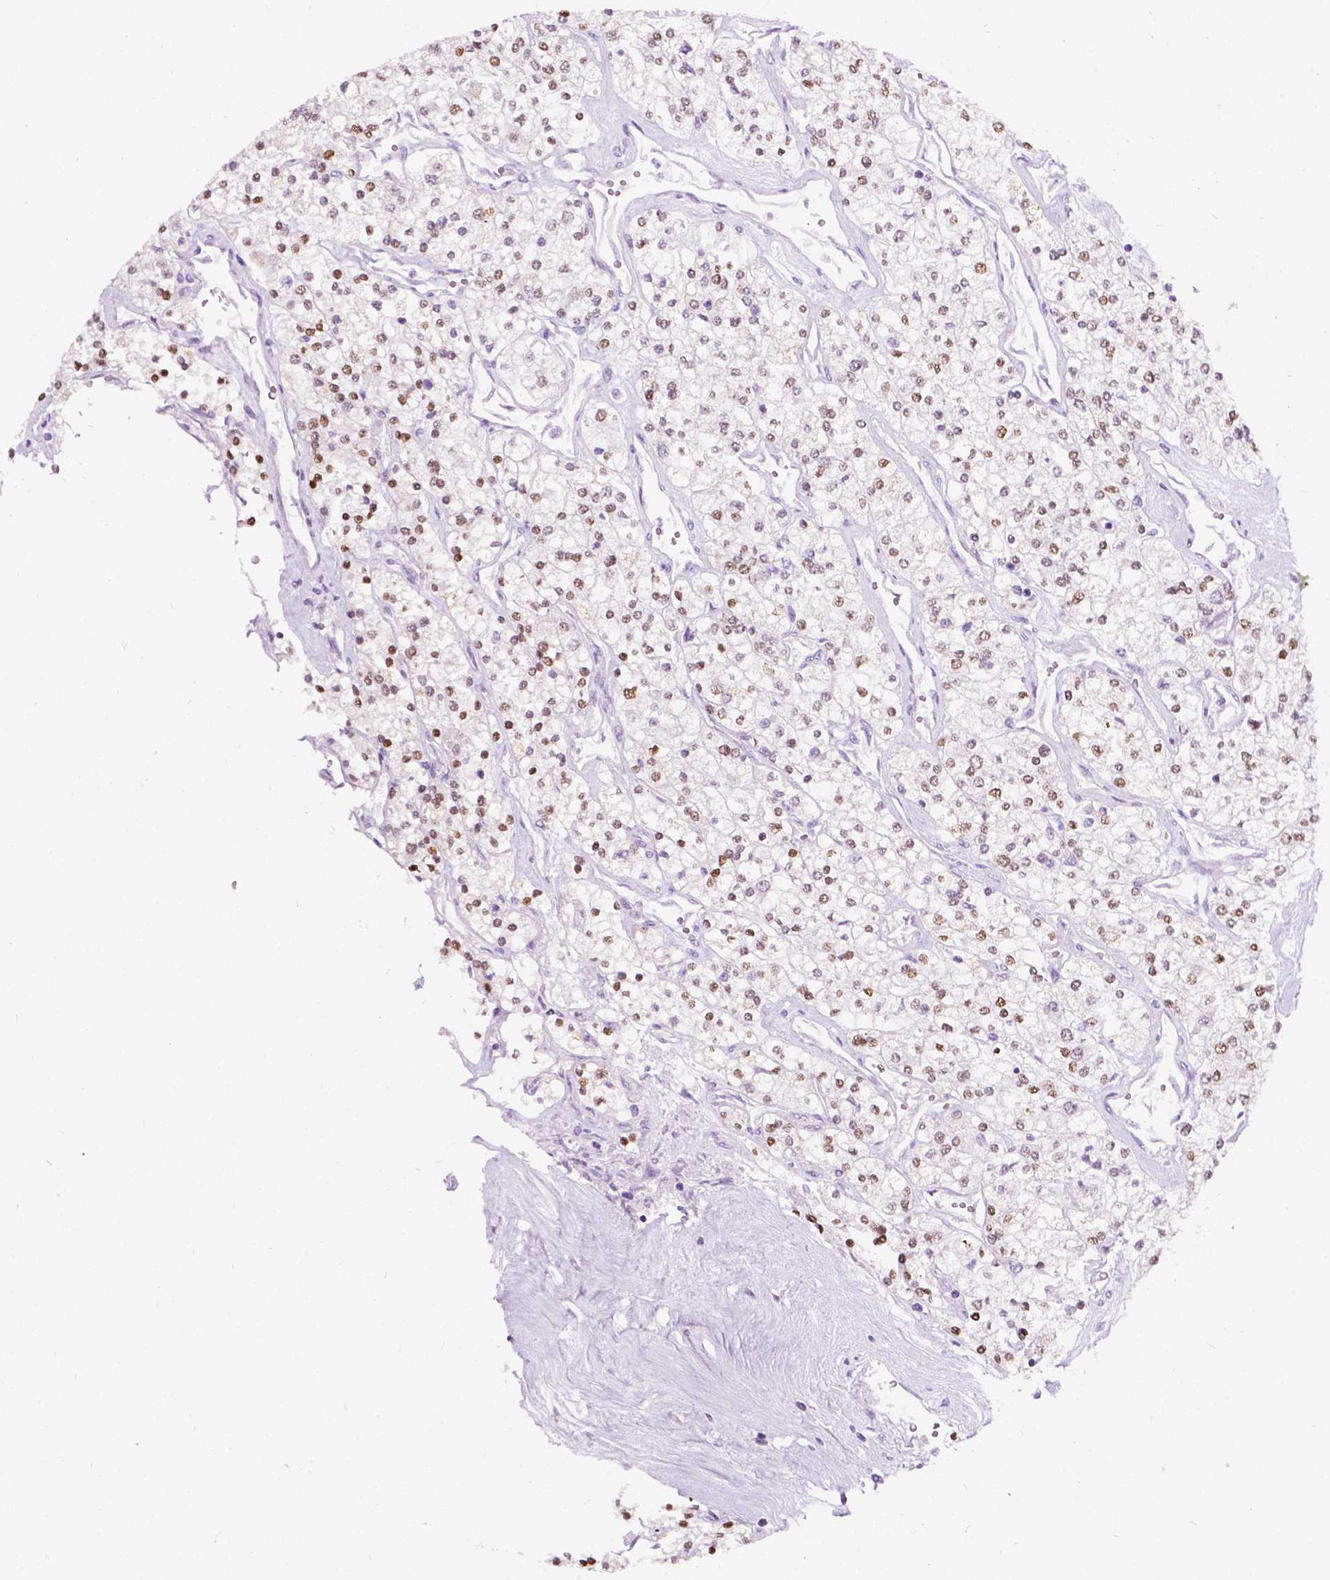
{"staining": {"intensity": "moderate", "quantity": ">75%", "location": "nuclear"}, "tissue": "renal cancer", "cell_type": "Tumor cells", "image_type": "cancer", "snomed": [{"axis": "morphology", "description": "Adenocarcinoma, NOS"}, {"axis": "topography", "description": "Kidney"}], "caption": "Renal cancer (adenocarcinoma) stained for a protein (brown) shows moderate nuclear positive positivity in about >75% of tumor cells.", "gene": "NOS1AP", "patient": {"sex": "male", "age": 80}}